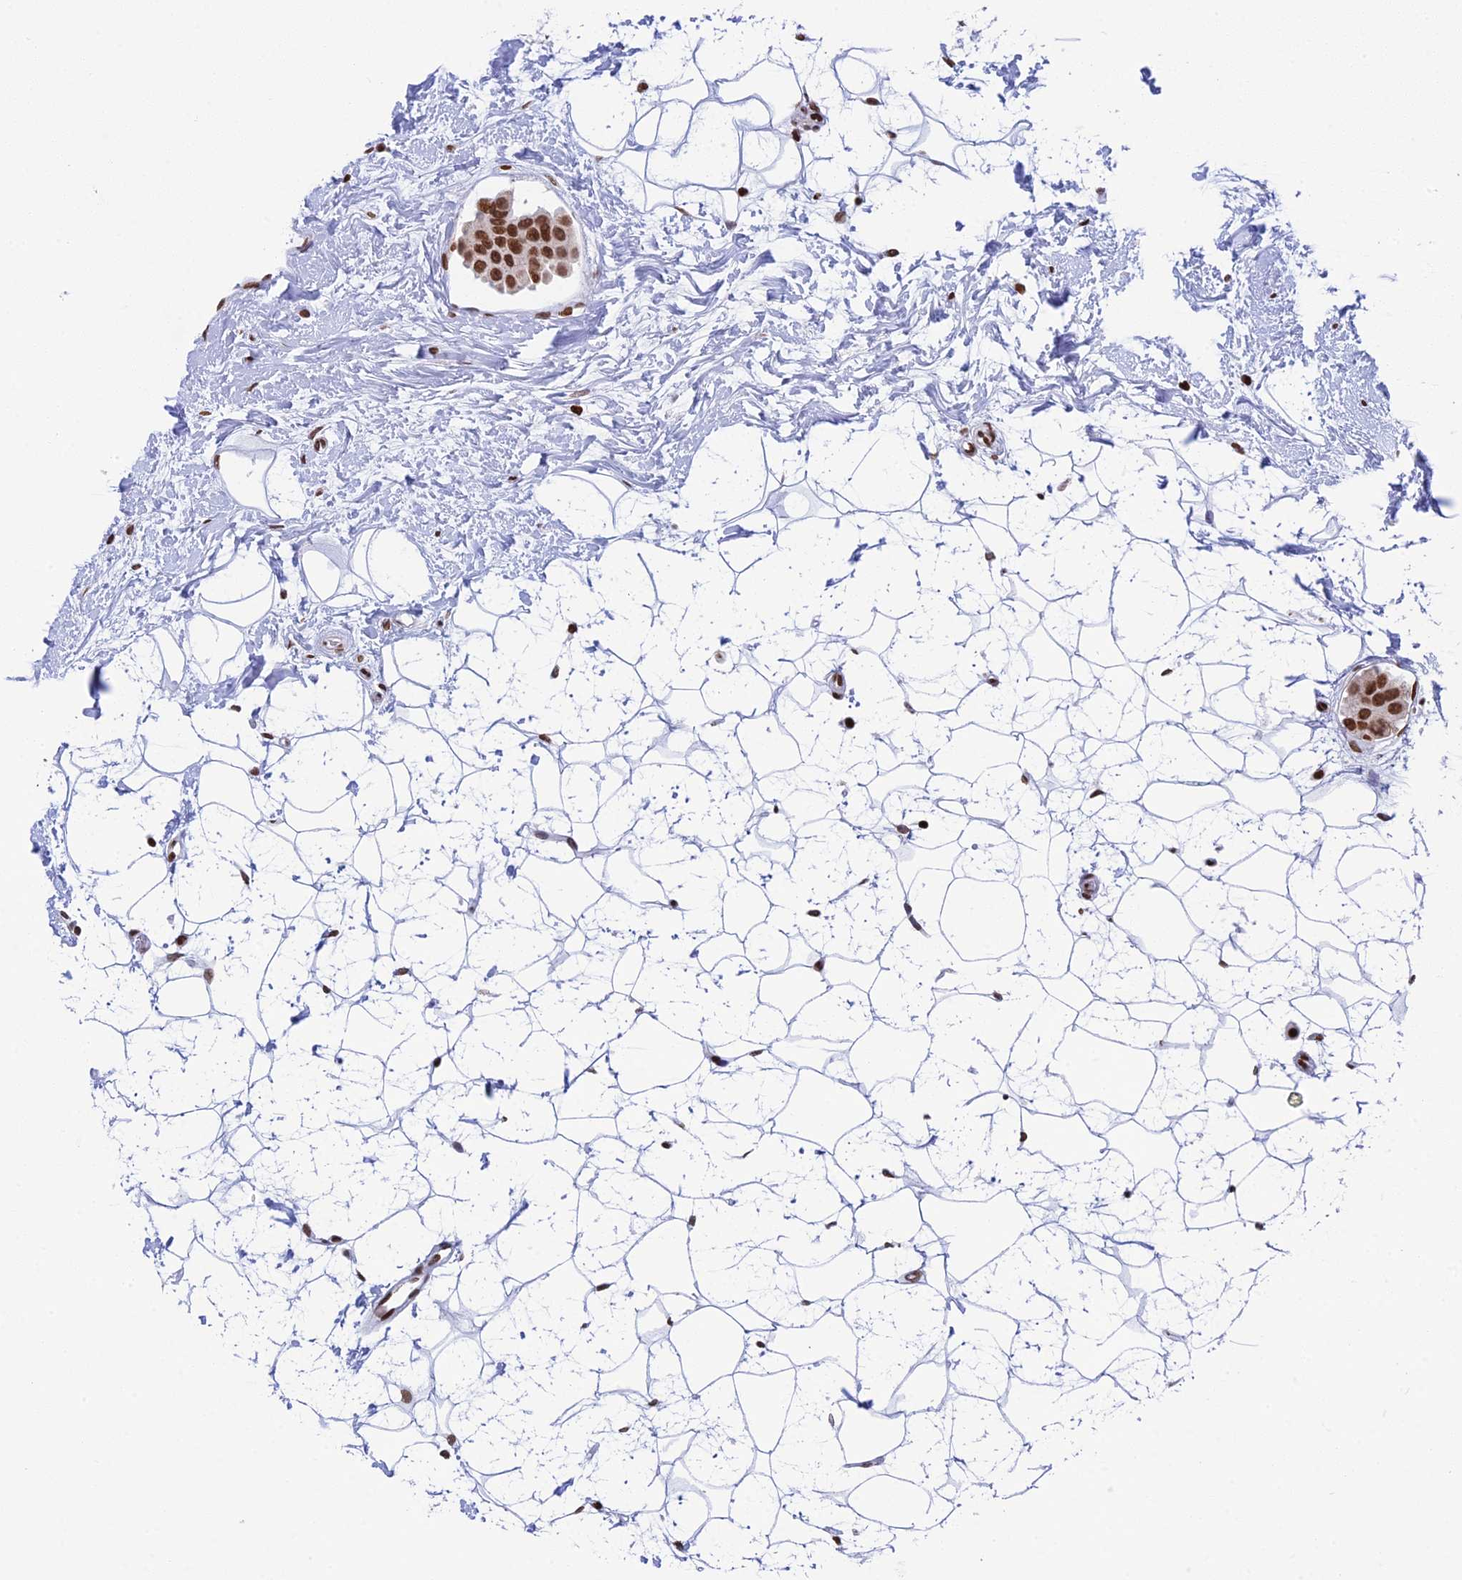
{"staining": {"intensity": "moderate", "quantity": ">75%", "location": "nuclear"}, "tissue": "breast cancer", "cell_type": "Tumor cells", "image_type": "cancer", "snomed": [{"axis": "morphology", "description": "Normal tissue, NOS"}, {"axis": "morphology", "description": "Duct carcinoma"}, {"axis": "topography", "description": "Breast"}], "caption": "Immunohistochemical staining of human breast cancer (invasive ductal carcinoma) demonstrates medium levels of moderate nuclear expression in about >75% of tumor cells.", "gene": "RPAP1", "patient": {"sex": "female", "age": 39}}